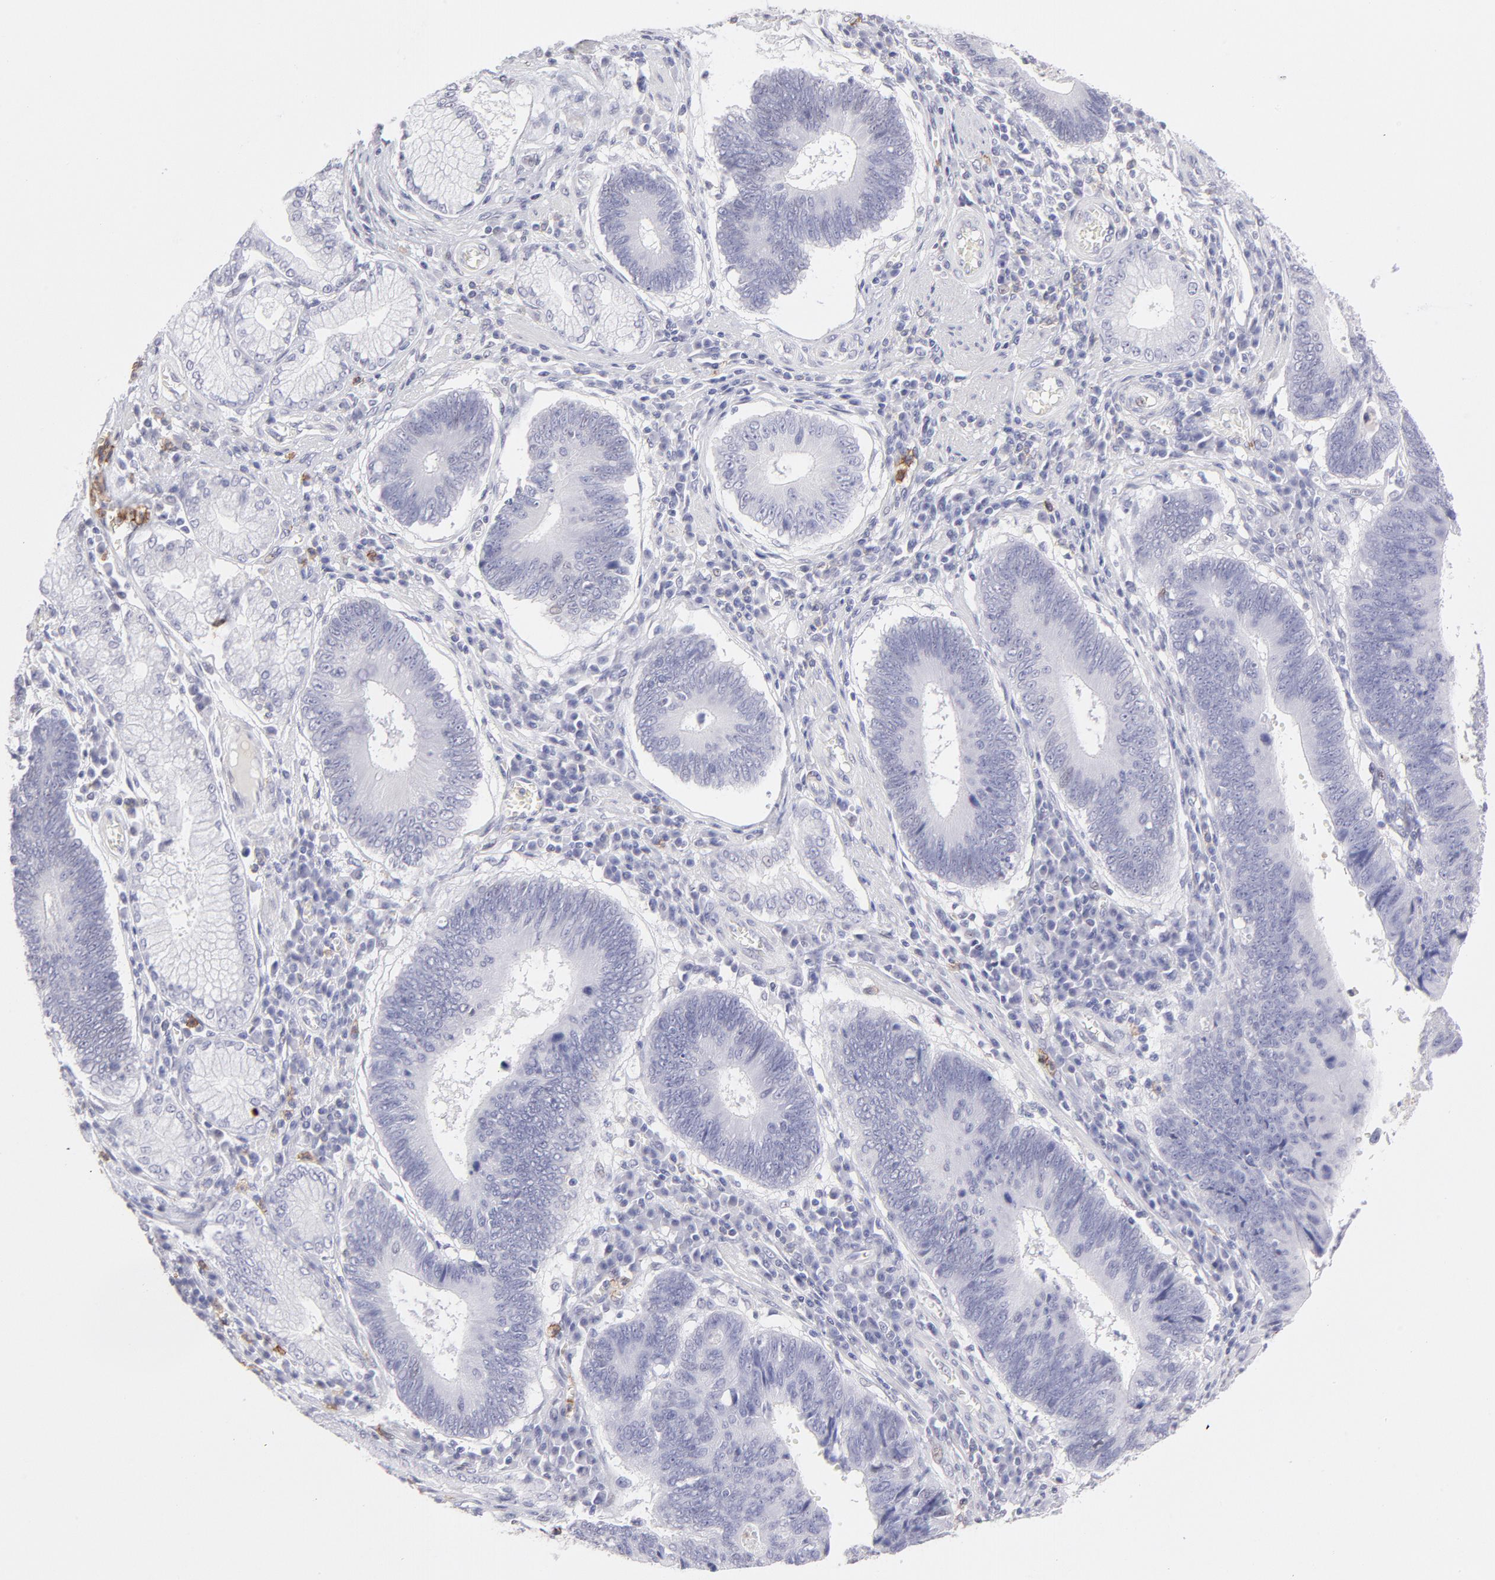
{"staining": {"intensity": "negative", "quantity": "none", "location": "none"}, "tissue": "stomach cancer", "cell_type": "Tumor cells", "image_type": "cancer", "snomed": [{"axis": "morphology", "description": "Adenocarcinoma, NOS"}, {"axis": "topography", "description": "Stomach"}], "caption": "Human stomach adenocarcinoma stained for a protein using immunohistochemistry shows no positivity in tumor cells.", "gene": "LTB4R", "patient": {"sex": "male", "age": 59}}